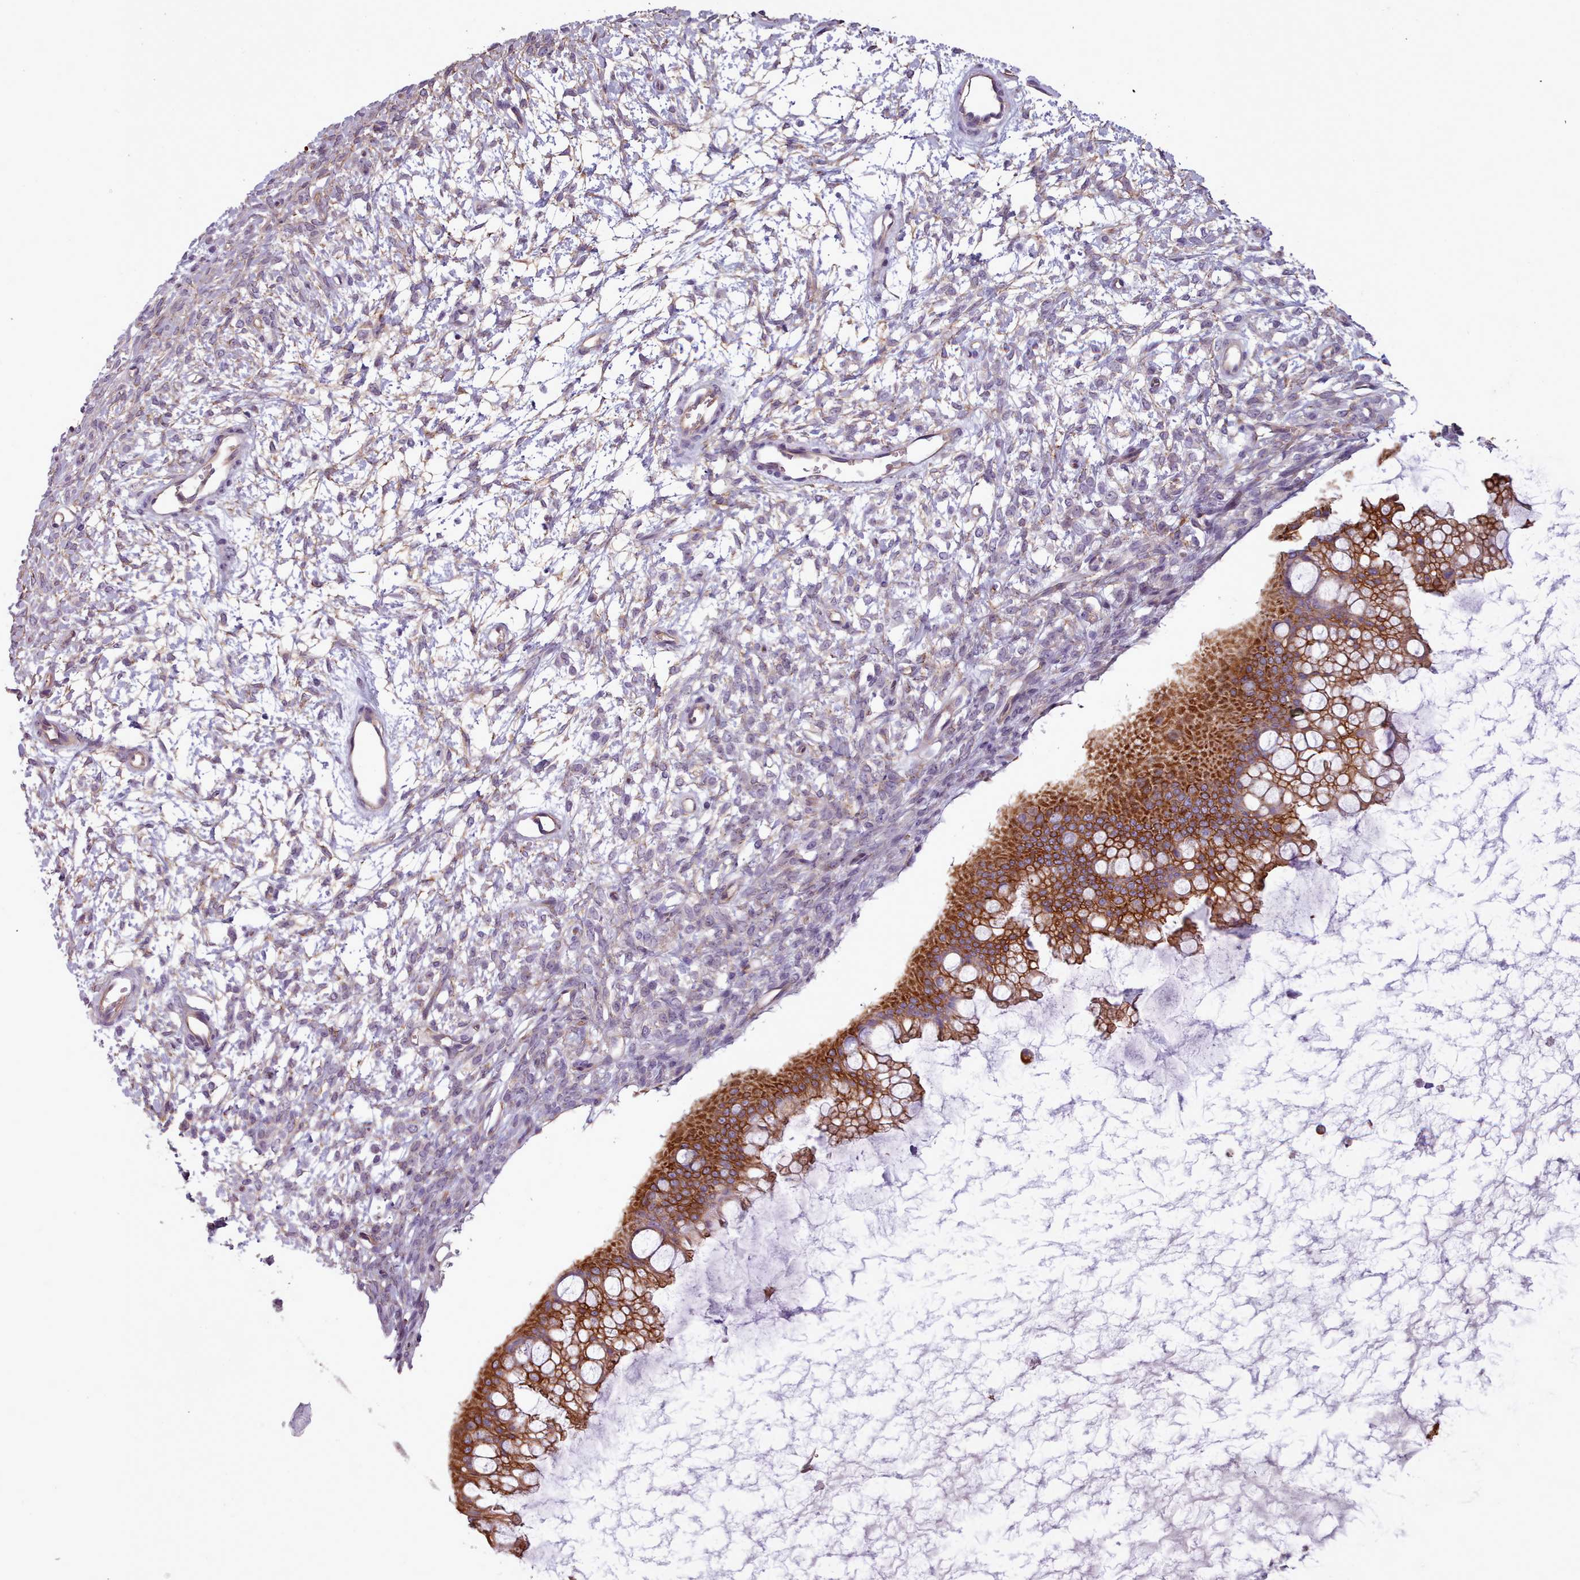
{"staining": {"intensity": "strong", "quantity": ">75%", "location": "cytoplasmic/membranous"}, "tissue": "ovarian cancer", "cell_type": "Tumor cells", "image_type": "cancer", "snomed": [{"axis": "morphology", "description": "Cystadenocarcinoma, mucinous, NOS"}, {"axis": "topography", "description": "Ovary"}], "caption": "A micrograph of ovarian cancer (mucinous cystadenocarcinoma) stained for a protein shows strong cytoplasmic/membranous brown staining in tumor cells.", "gene": "PLD4", "patient": {"sex": "female", "age": 73}}